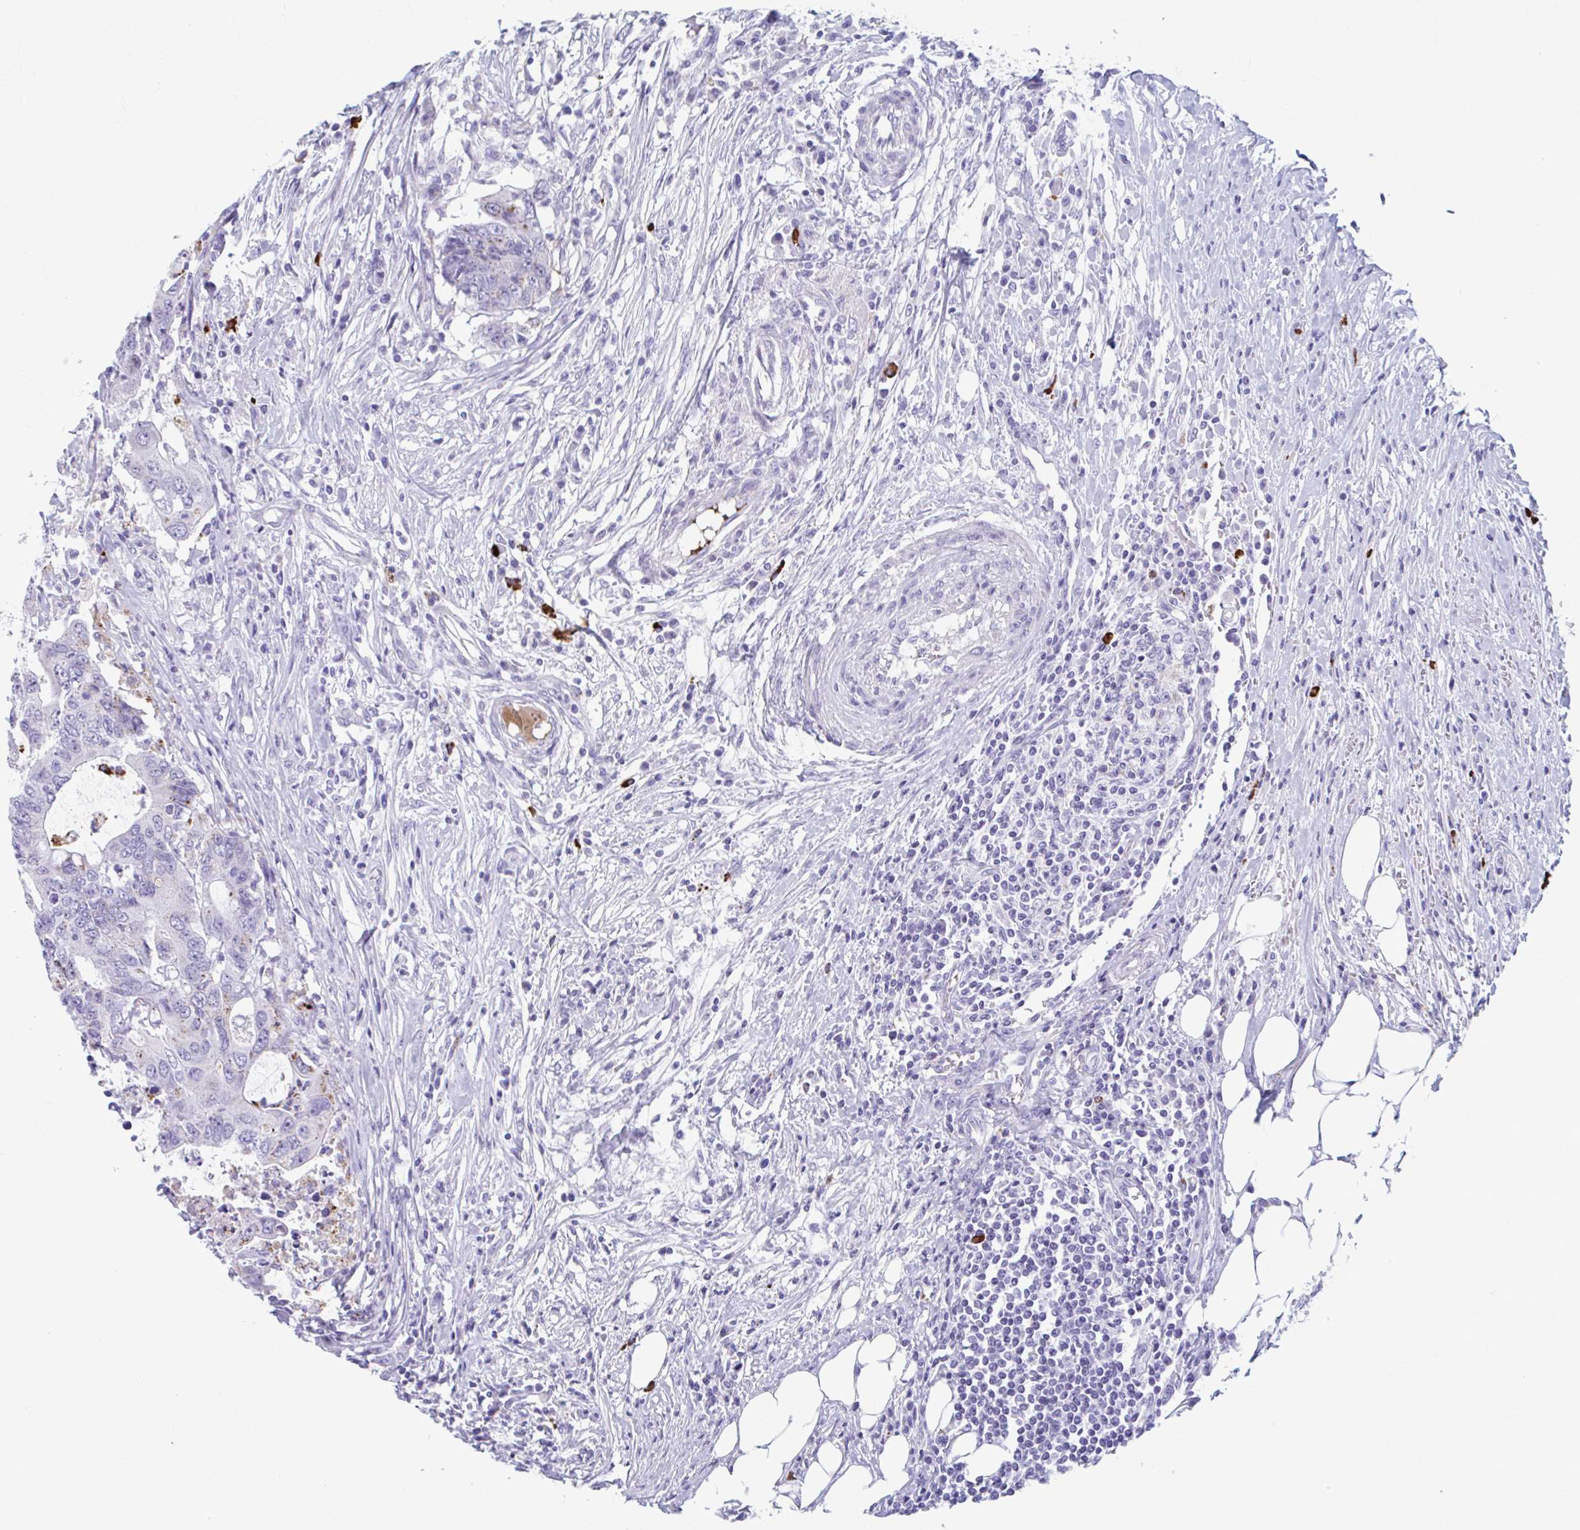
{"staining": {"intensity": "negative", "quantity": "none", "location": "none"}, "tissue": "colorectal cancer", "cell_type": "Tumor cells", "image_type": "cancer", "snomed": [{"axis": "morphology", "description": "Adenocarcinoma, NOS"}, {"axis": "topography", "description": "Colon"}], "caption": "An immunohistochemistry (IHC) micrograph of adenocarcinoma (colorectal) is shown. There is no staining in tumor cells of adenocarcinoma (colorectal). (IHC, brightfield microscopy, high magnification).", "gene": "C12orf71", "patient": {"sex": "male", "age": 71}}